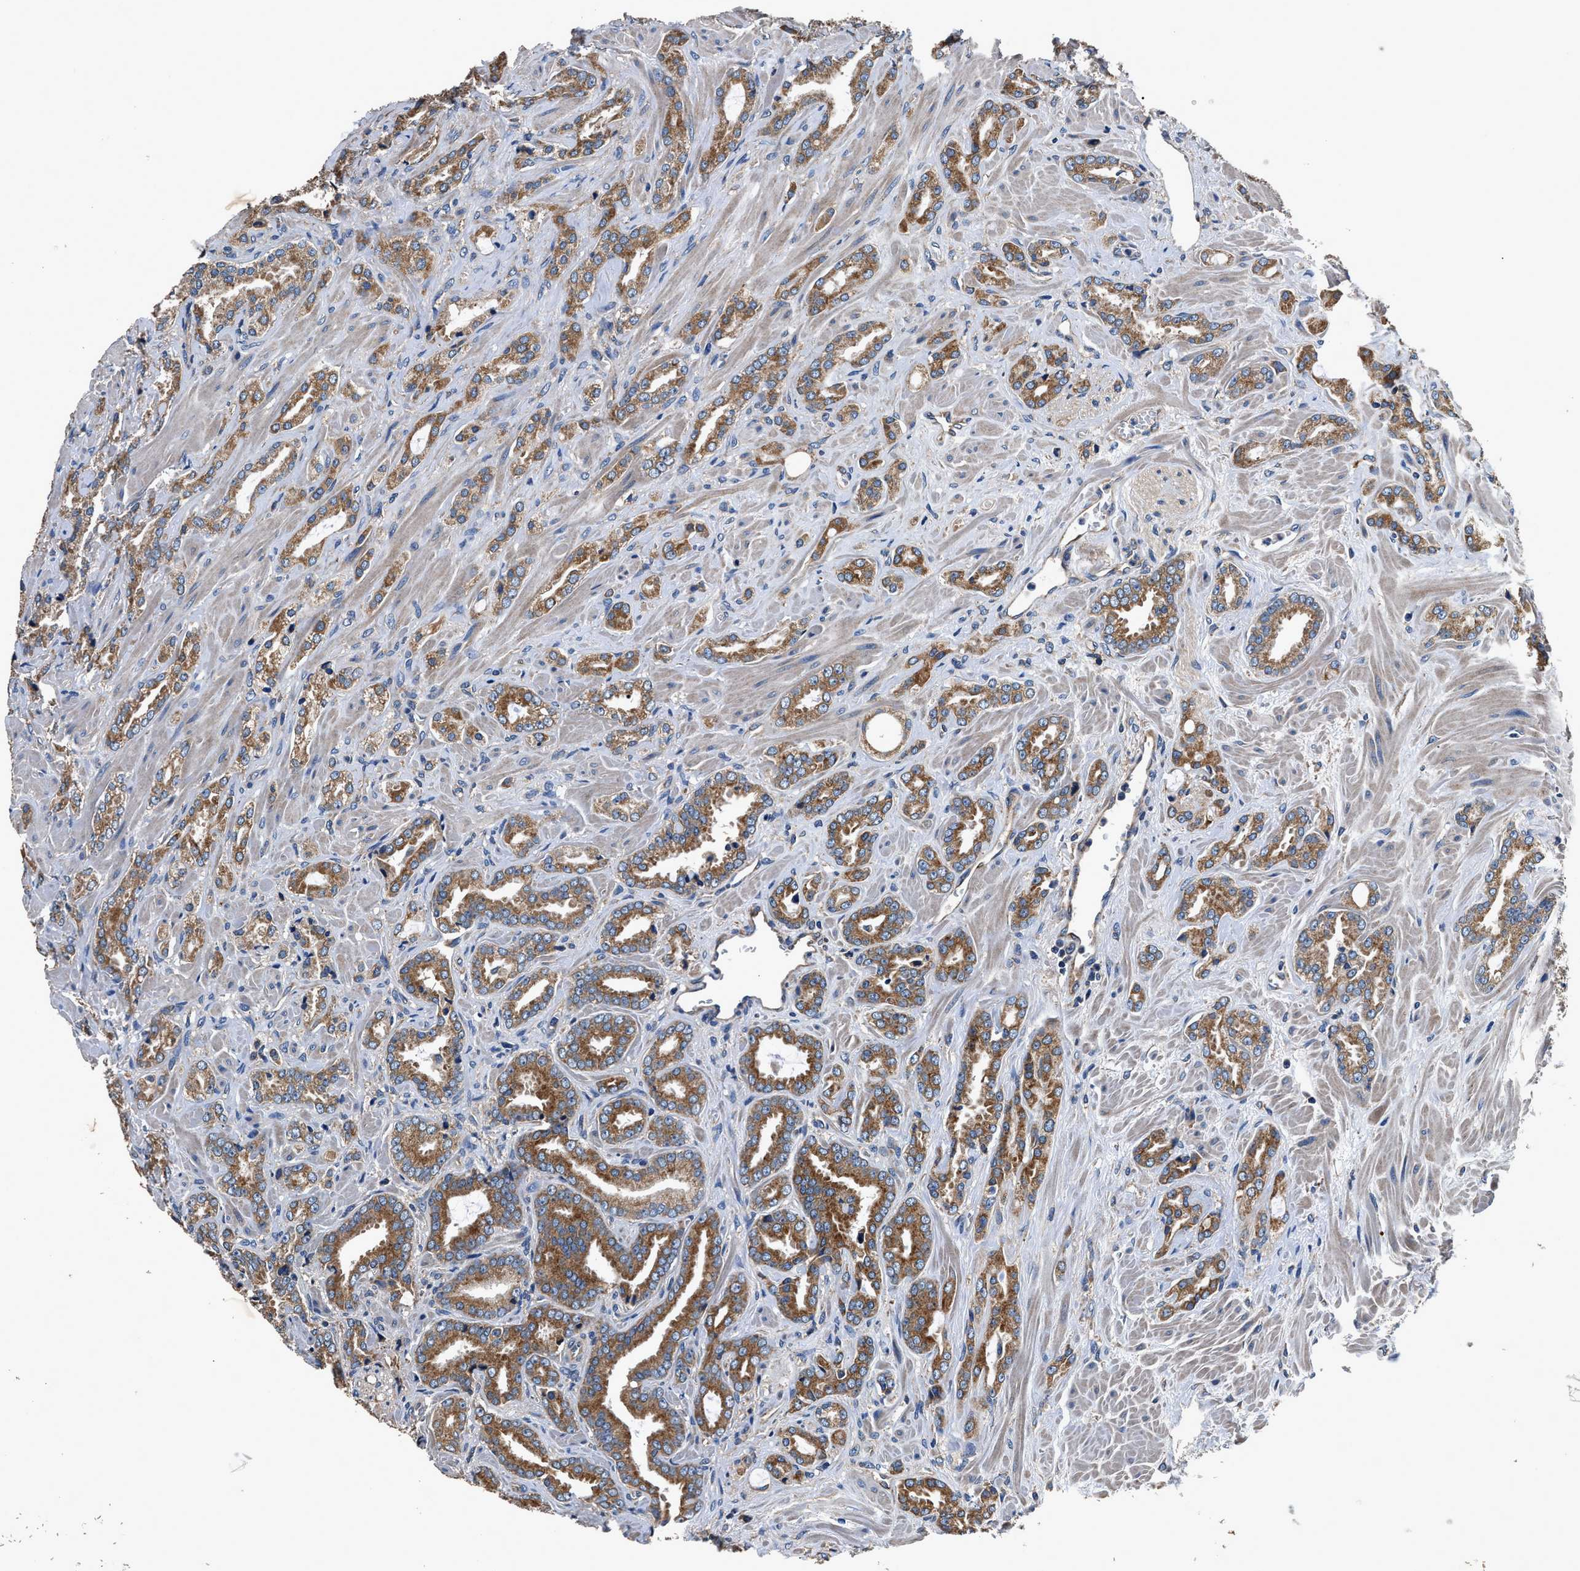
{"staining": {"intensity": "moderate", "quantity": ">75%", "location": "cytoplasmic/membranous"}, "tissue": "prostate cancer", "cell_type": "Tumor cells", "image_type": "cancer", "snomed": [{"axis": "morphology", "description": "Adenocarcinoma, High grade"}, {"axis": "topography", "description": "Prostate"}], "caption": "Approximately >75% of tumor cells in human prostate high-grade adenocarcinoma reveal moderate cytoplasmic/membranous protein staining as visualized by brown immunohistochemical staining.", "gene": "DHRS7B", "patient": {"sex": "male", "age": 64}}